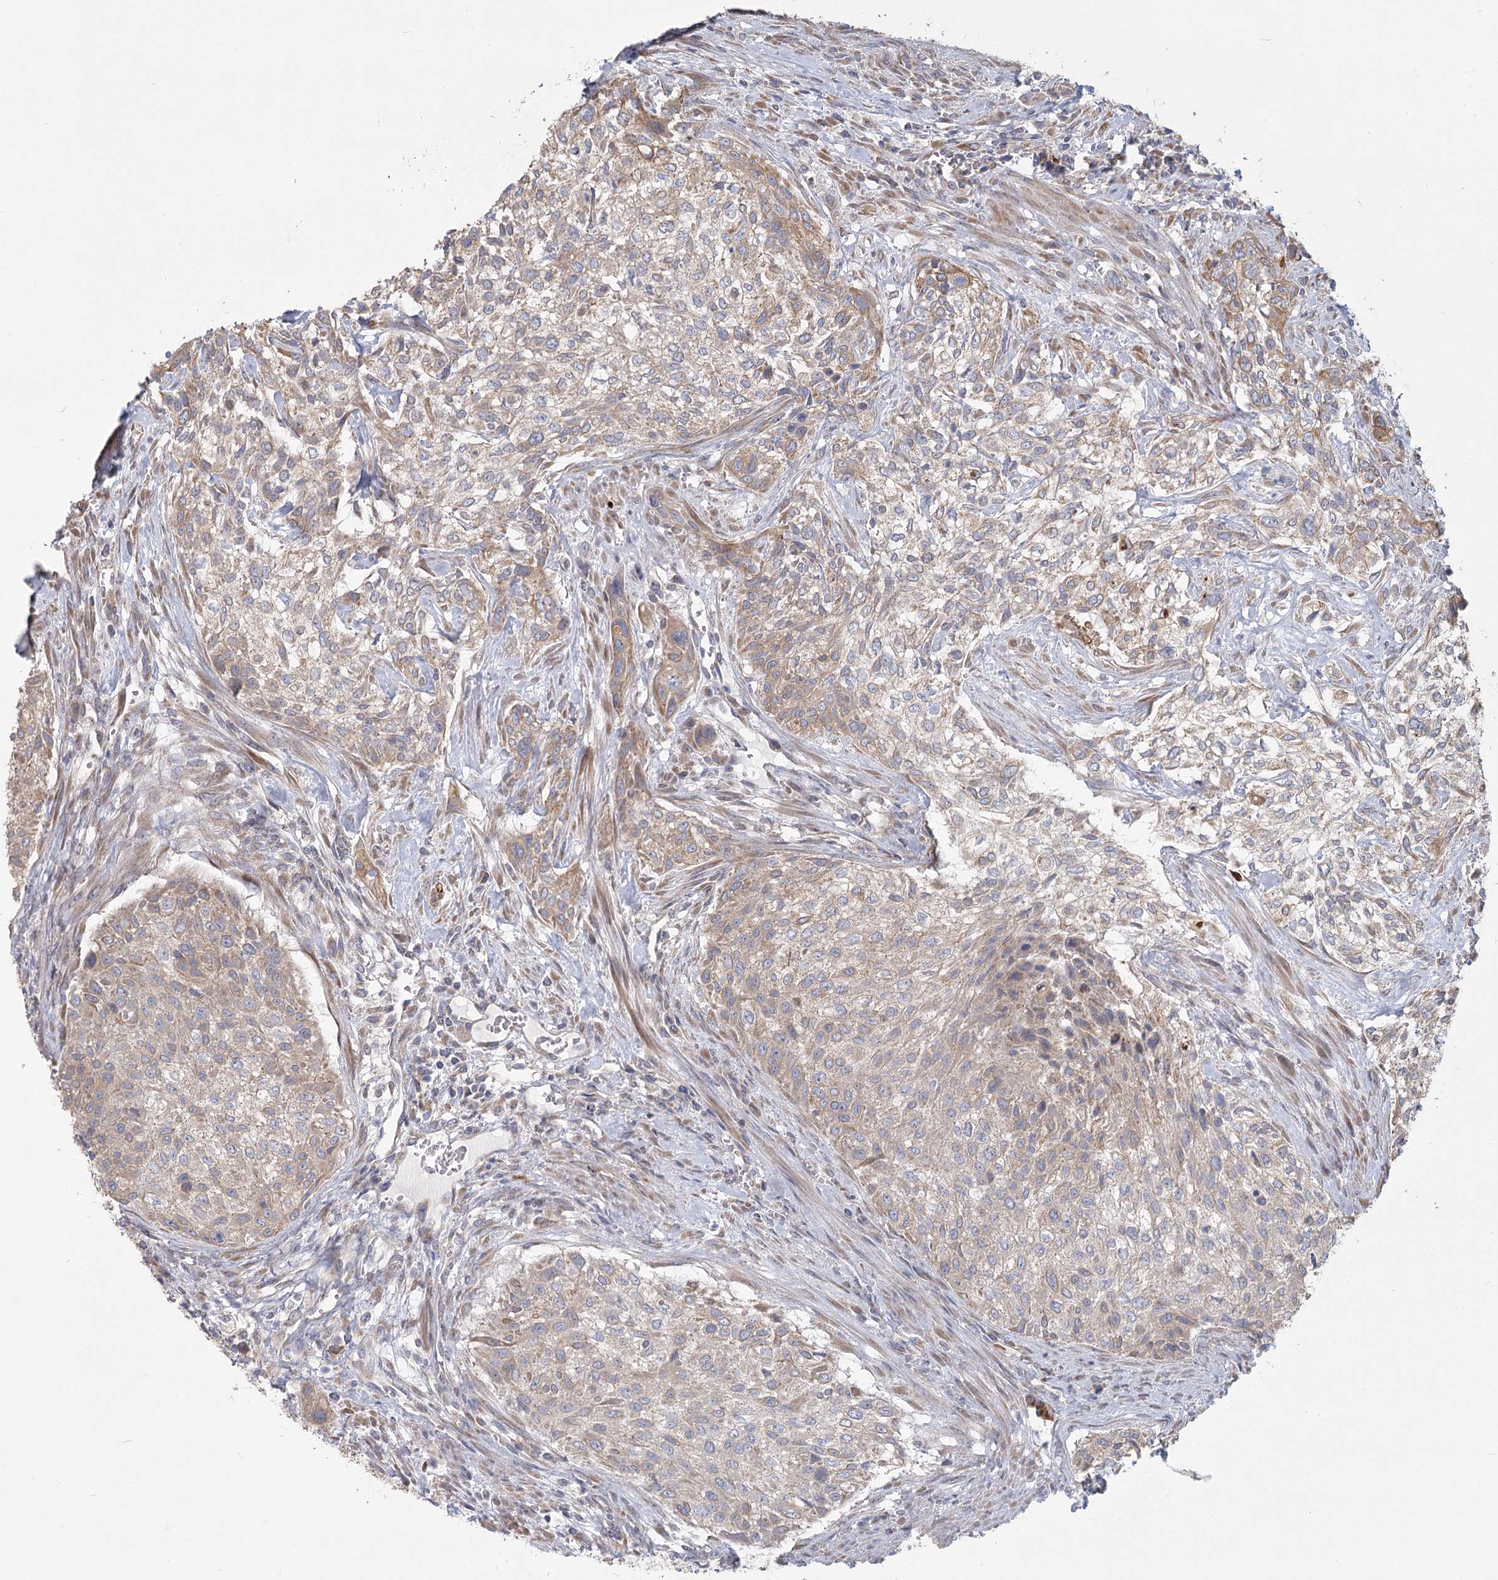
{"staining": {"intensity": "weak", "quantity": "25%-75%", "location": "cytoplasmic/membranous"}, "tissue": "urothelial cancer", "cell_type": "Tumor cells", "image_type": "cancer", "snomed": [{"axis": "morphology", "description": "Normal tissue, NOS"}, {"axis": "morphology", "description": "Urothelial carcinoma, NOS"}, {"axis": "topography", "description": "Urinary bladder"}, {"axis": "topography", "description": "Peripheral nerve tissue"}], "caption": "IHC image of neoplastic tissue: urothelial cancer stained using IHC demonstrates low levels of weak protein expression localized specifically in the cytoplasmic/membranous of tumor cells, appearing as a cytoplasmic/membranous brown color.", "gene": "CNTLN", "patient": {"sex": "male", "age": 35}}